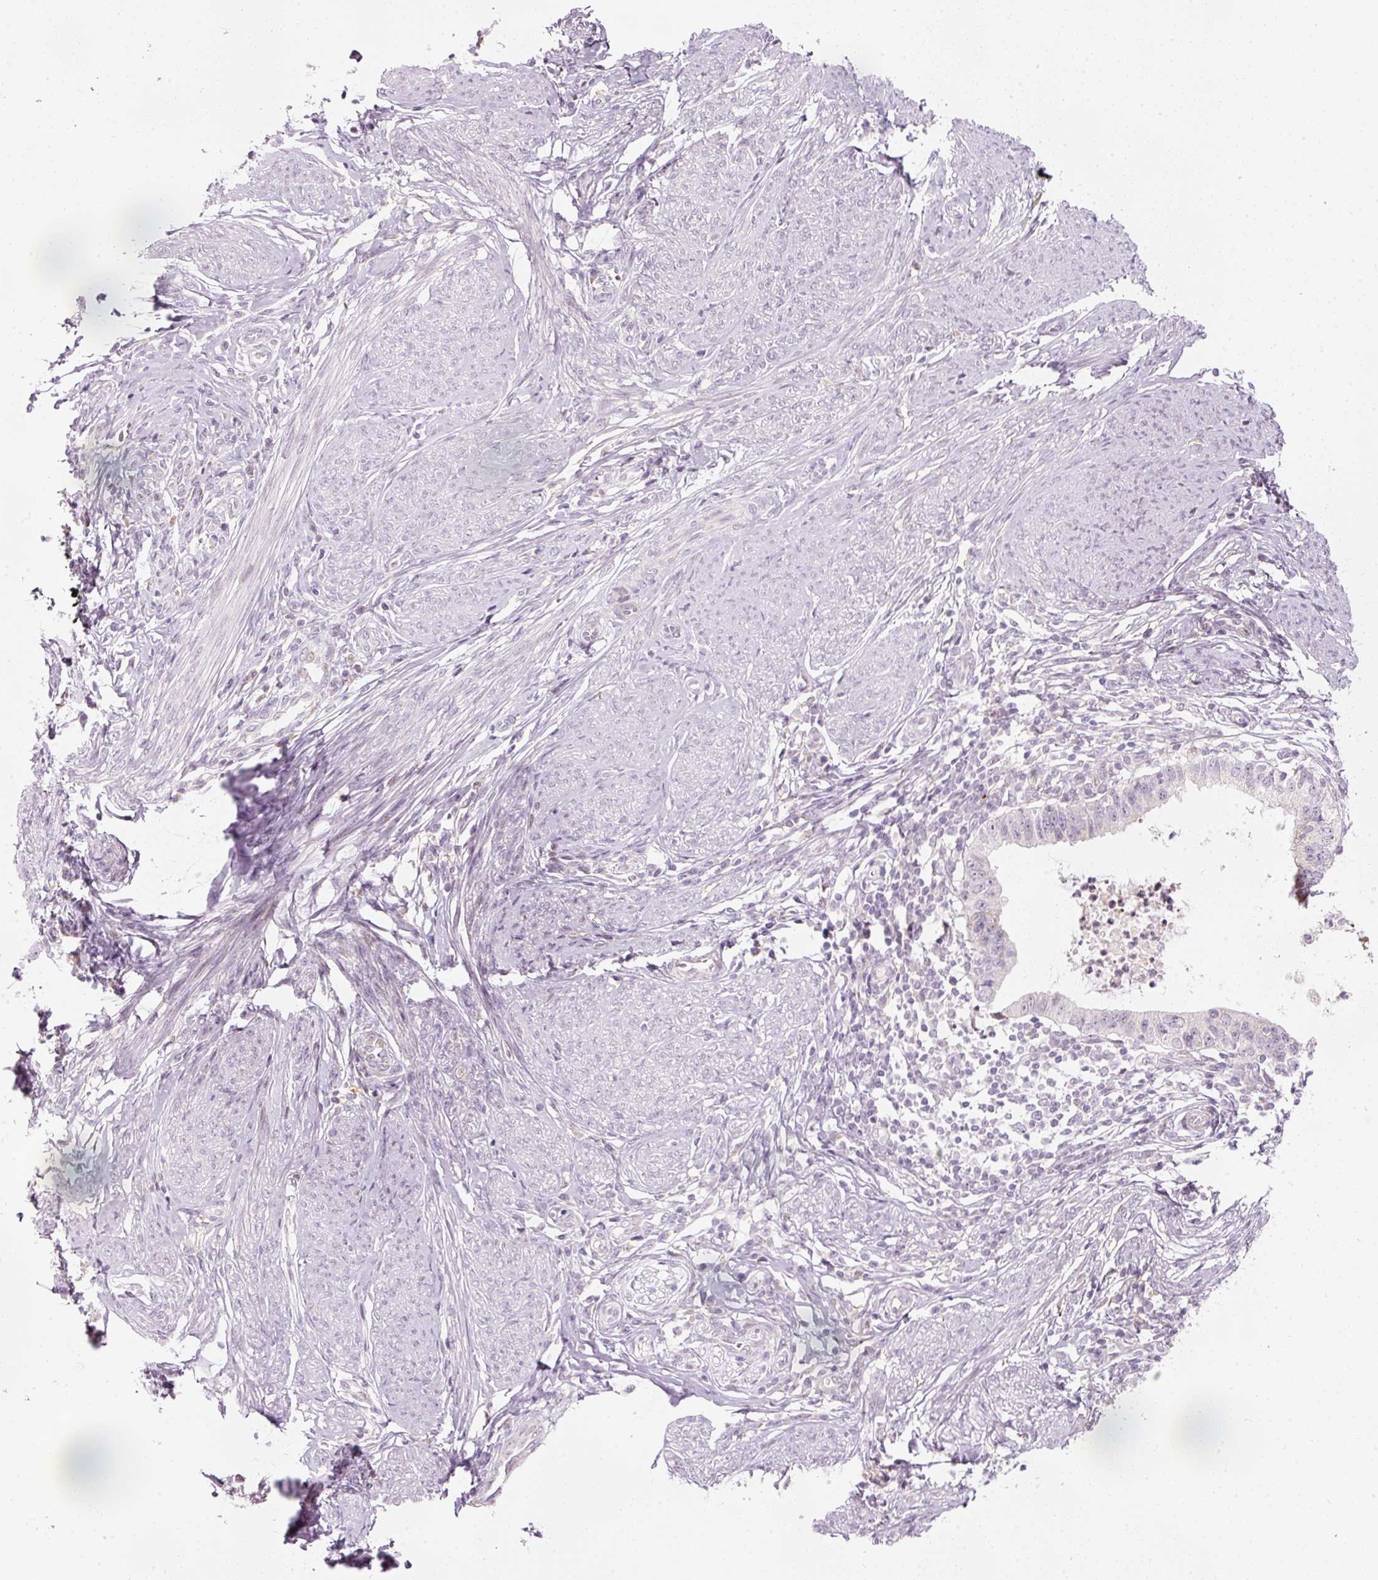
{"staining": {"intensity": "negative", "quantity": "none", "location": "none"}, "tissue": "cervical cancer", "cell_type": "Tumor cells", "image_type": "cancer", "snomed": [{"axis": "morphology", "description": "Adenocarcinoma, NOS"}, {"axis": "topography", "description": "Cervix"}], "caption": "The micrograph reveals no significant positivity in tumor cells of cervical adenocarcinoma.", "gene": "RNF39", "patient": {"sex": "female", "age": 36}}